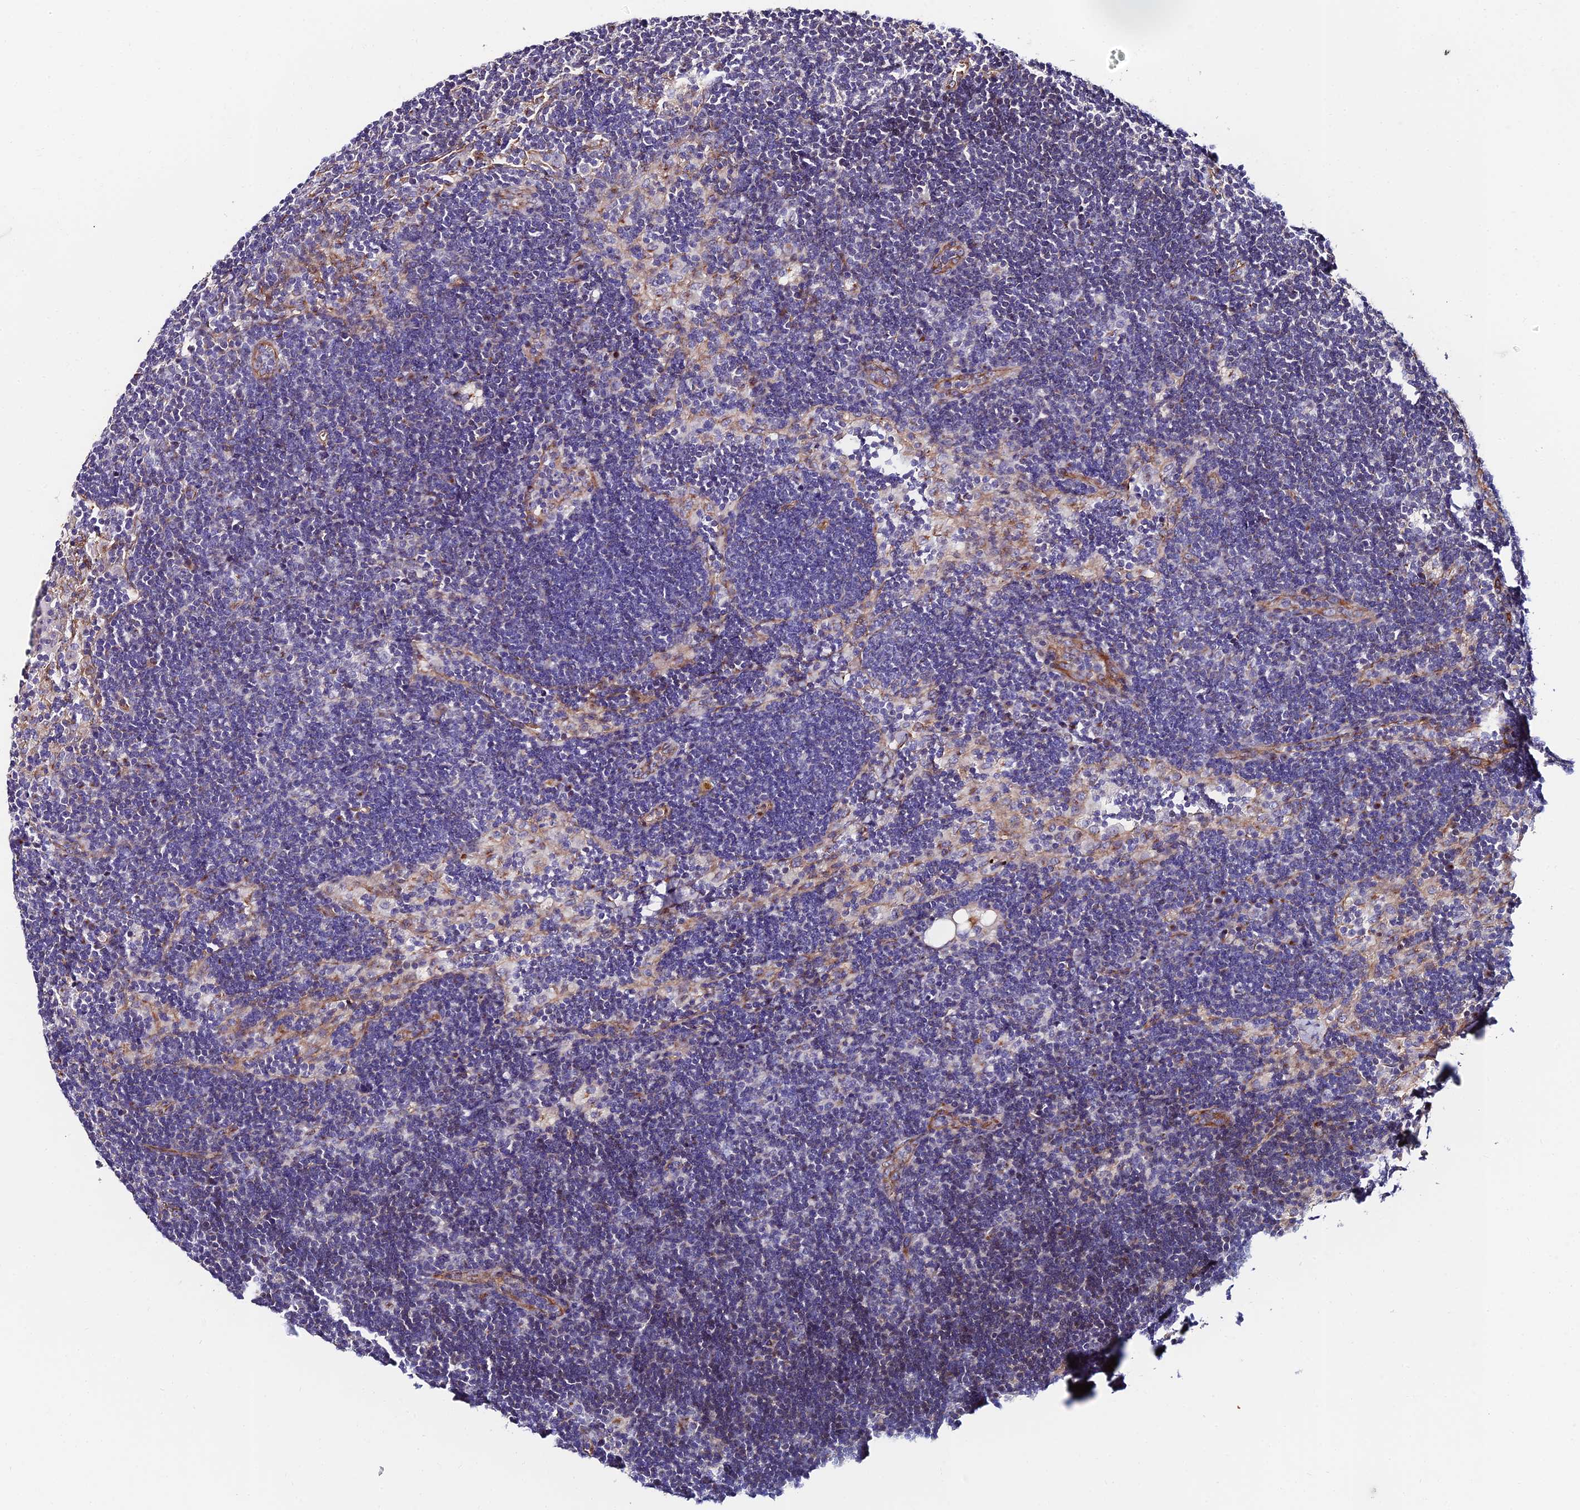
{"staining": {"intensity": "negative", "quantity": "none", "location": "none"}, "tissue": "lymph node", "cell_type": "Non-germinal center cells", "image_type": "normal", "snomed": [{"axis": "morphology", "description": "Normal tissue, NOS"}, {"axis": "topography", "description": "Lymph node"}], "caption": "A high-resolution photomicrograph shows immunohistochemistry (IHC) staining of normal lymph node, which exhibits no significant staining in non-germinal center cells. (DAB (3,3'-diaminobenzidine) immunohistochemistry (IHC) with hematoxylin counter stain).", "gene": "ADGRF3", "patient": {"sex": "male", "age": 24}}